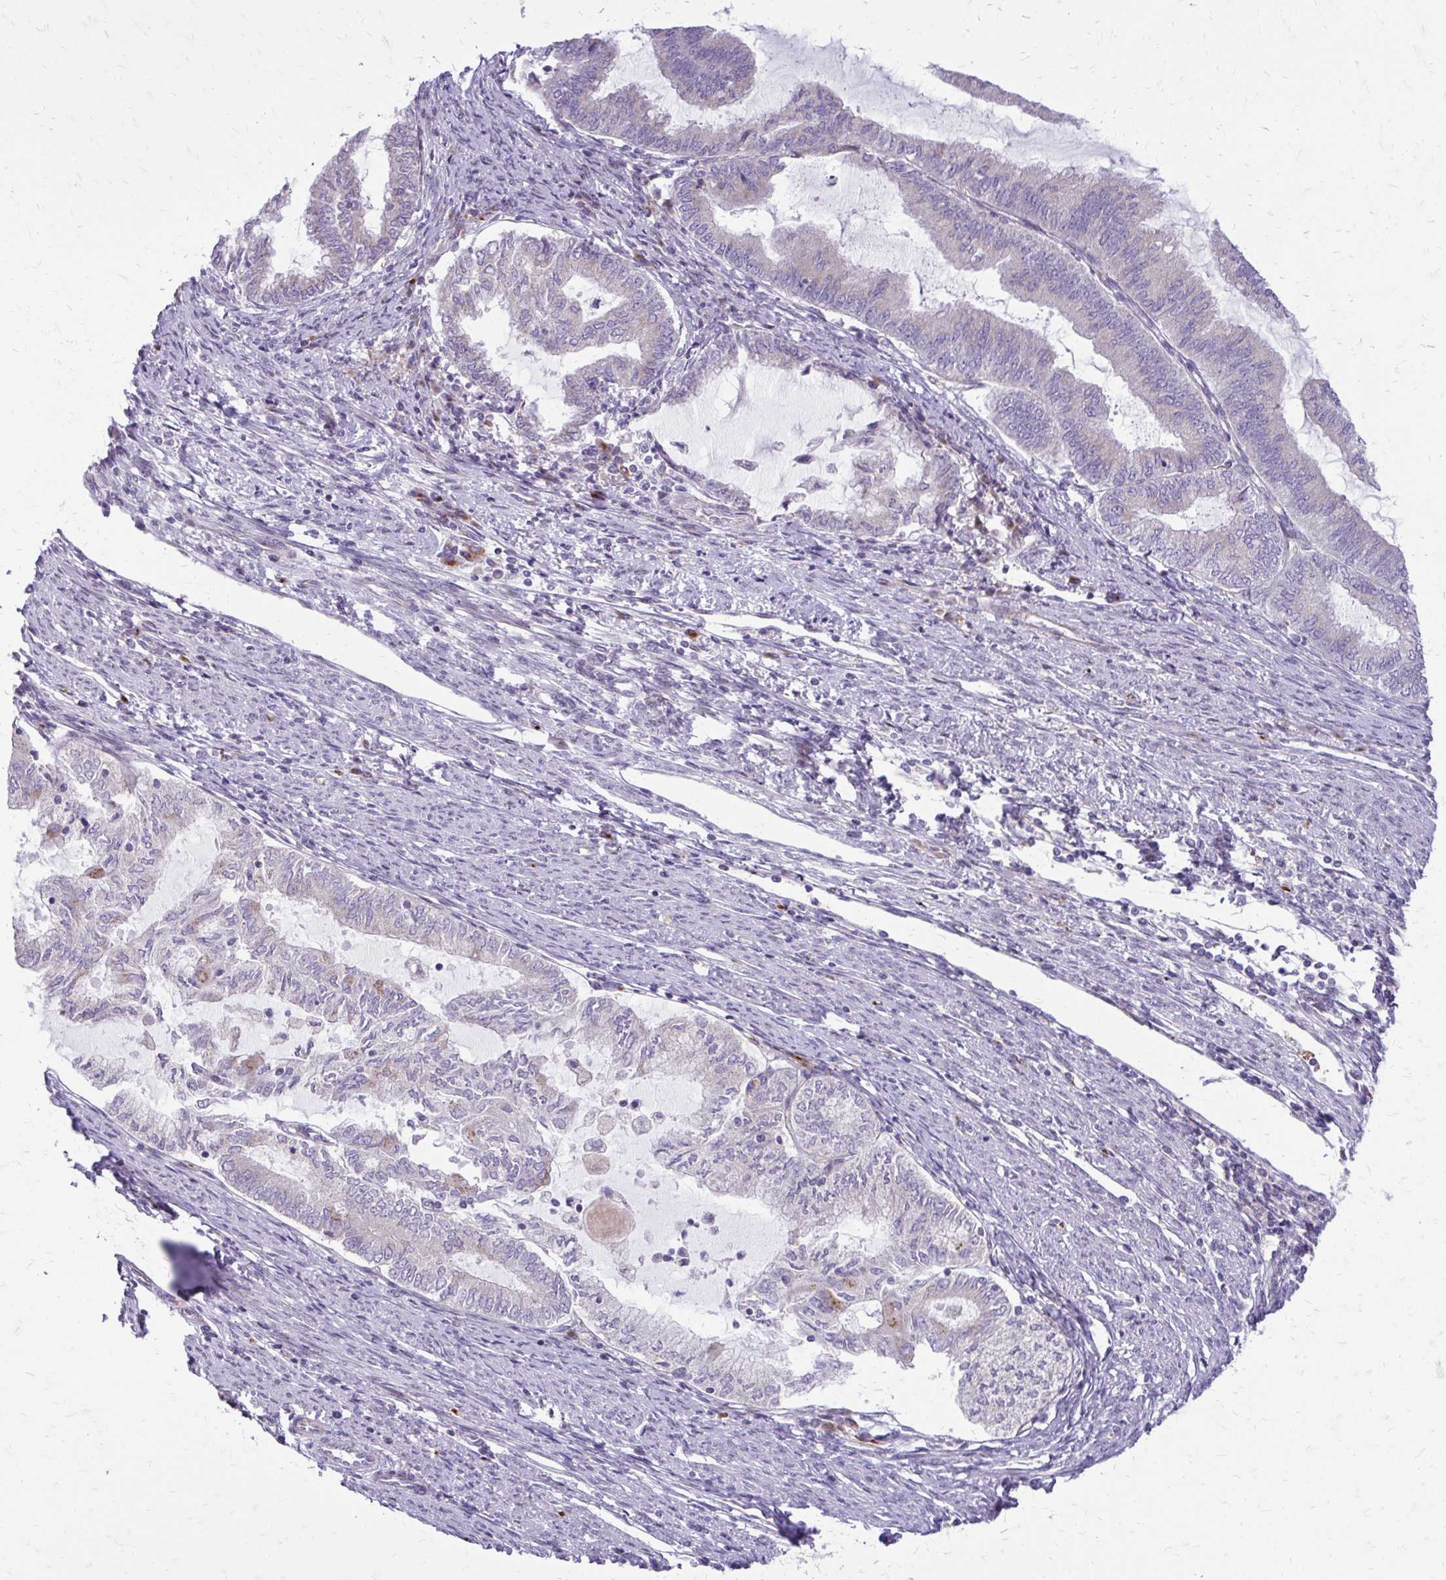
{"staining": {"intensity": "negative", "quantity": "none", "location": "none"}, "tissue": "endometrial cancer", "cell_type": "Tumor cells", "image_type": "cancer", "snomed": [{"axis": "morphology", "description": "Adenocarcinoma, NOS"}, {"axis": "topography", "description": "Endometrium"}], "caption": "Tumor cells show no significant positivity in endometrial cancer (adenocarcinoma).", "gene": "FUNDC2", "patient": {"sex": "female", "age": 79}}